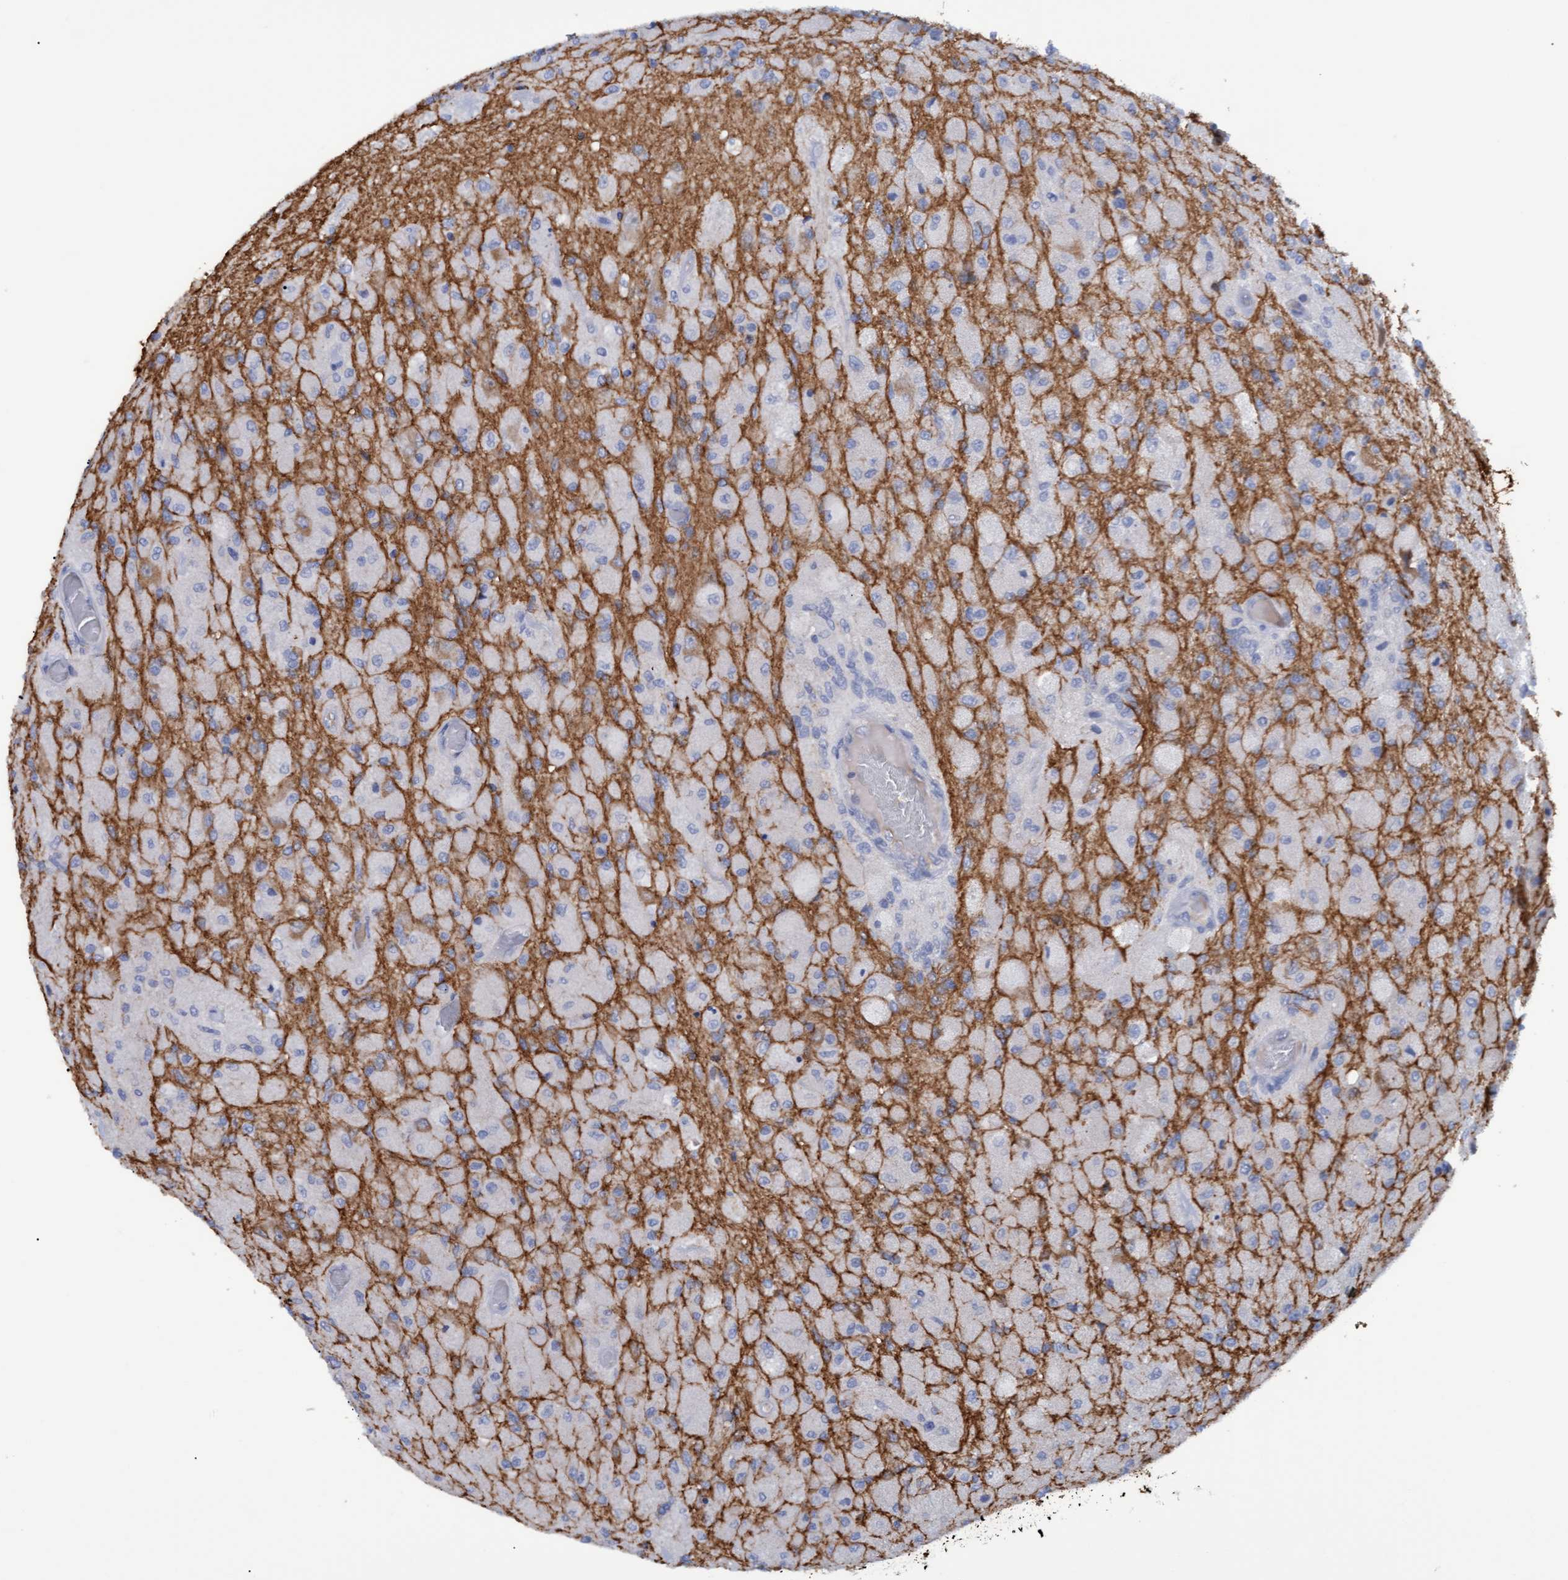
{"staining": {"intensity": "negative", "quantity": "none", "location": "none"}, "tissue": "glioma", "cell_type": "Tumor cells", "image_type": "cancer", "snomed": [{"axis": "morphology", "description": "Normal tissue, NOS"}, {"axis": "morphology", "description": "Glioma, malignant, High grade"}, {"axis": "topography", "description": "Cerebral cortex"}], "caption": "Immunohistochemical staining of high-grade glioma (malignant) exhibits no significant positivity in tumor cells.", "gene": "STXBP1", "patient": {"sex": "male", "age": 77}}